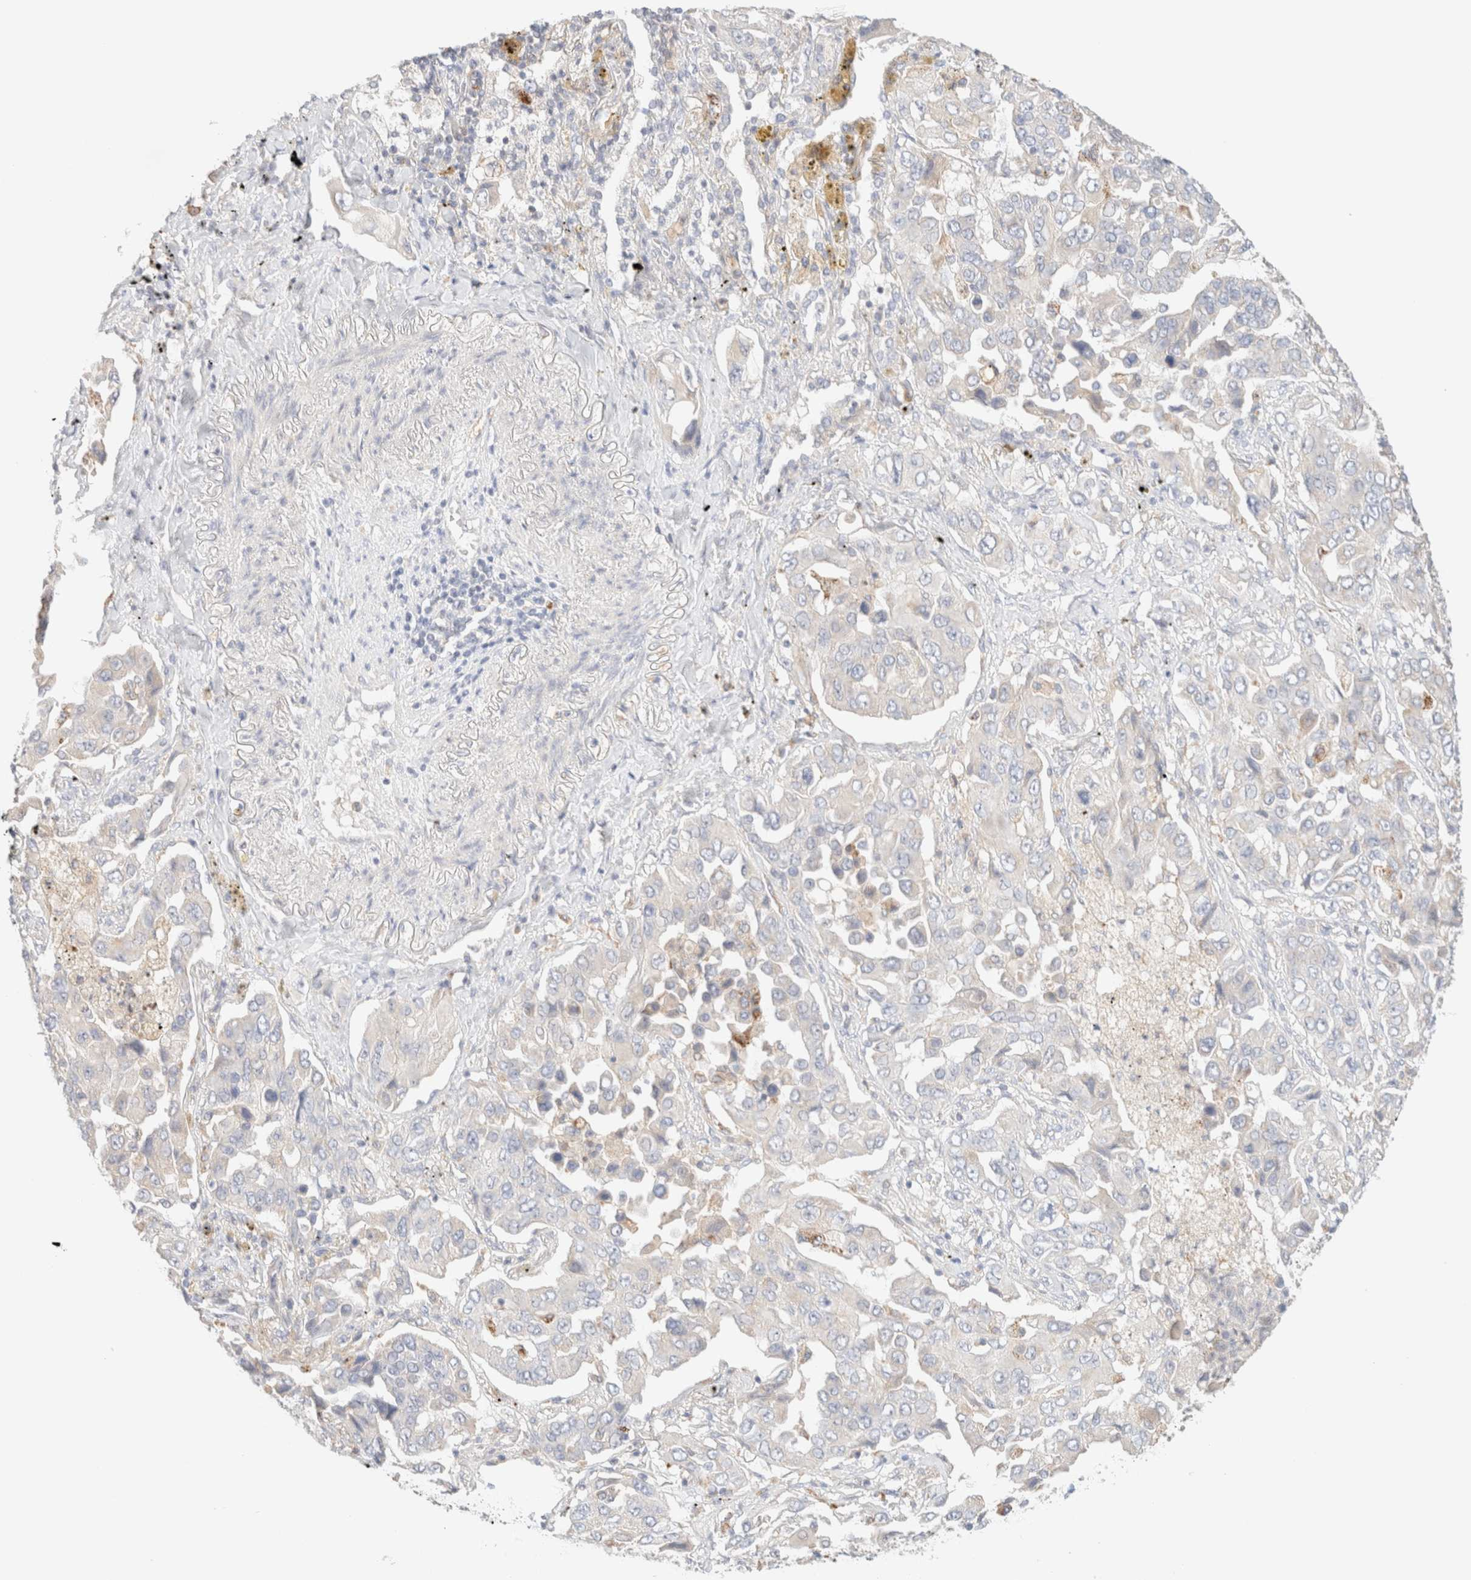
{"staining": {"intensity": "negative", "quantity": "none", "location": "none"}, "tissue": "lung cancer", "cell_type": "Tumor cells", "image_type": "cancer", "snomed": [{"axis": "morphology", "description": "Adenocarcinoma, NOS"}, {"axis": "topography", "description": "Lung"}], "caption": "Human adenocarcinoma (lung) stained for a protein using IHC reveals no staining in tumor cells.", "gene": "SARM1", "patient": {"sex": "female", "age": 65}}